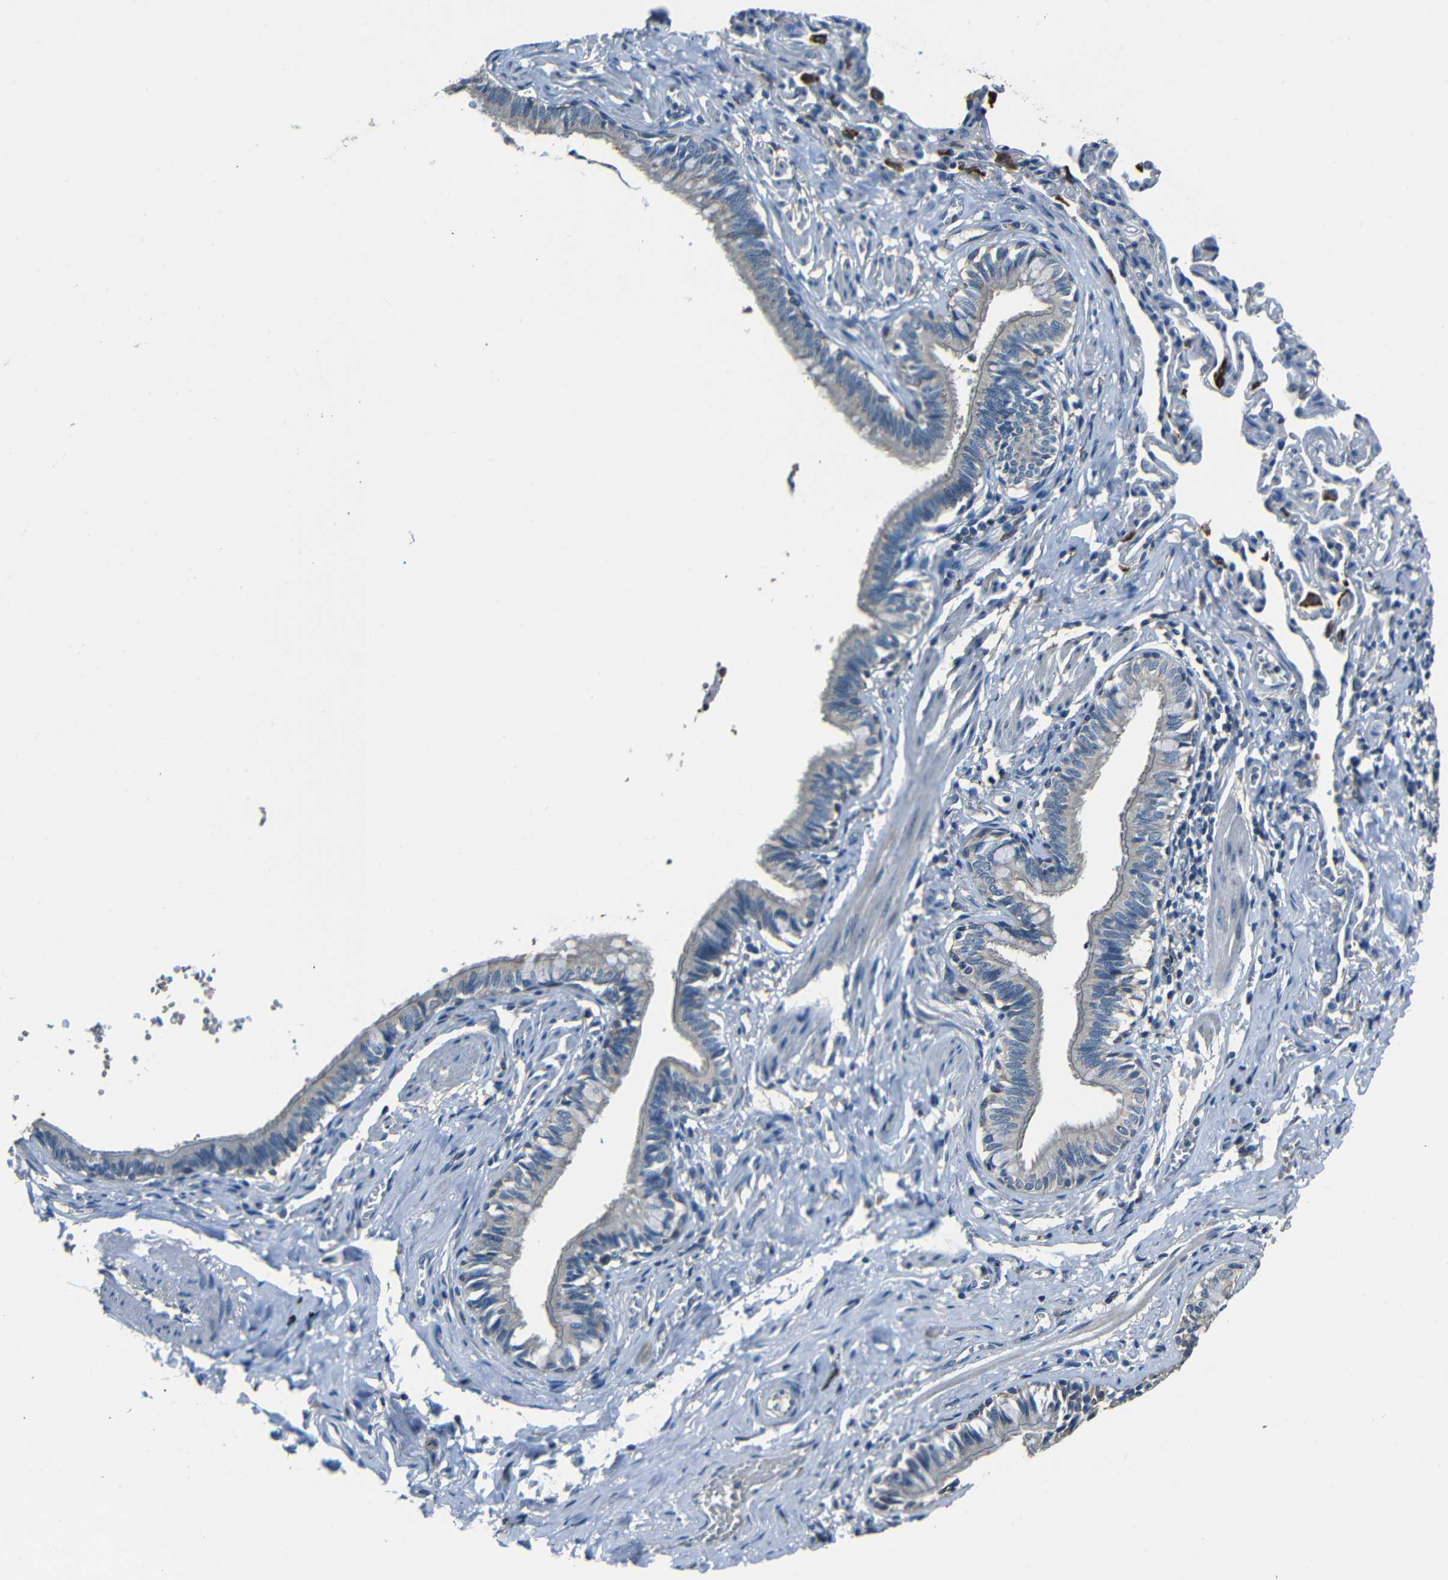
{"staining": {"intensity": "weak", "quantity": "<25%", "location": "cytoplasmic/membranous"}, "tissue": "bronchus", "cell_type": "Respiratory epithelial cells", "image_type": "normal", "snomed": [{"axis": "morphology", "description": "Normal tissue, NOS"}, {"axis": "topography", "description": "Bronchus"}, {"axis": "topography", "description": "Lung"}], "caption": "This is an immunohistochemistry photomicrograph of normal human bronchus. There is no staining in respiratory epithelial cells.", "gene": "SLA", "patient": {"sex": "male", "age": 64}}